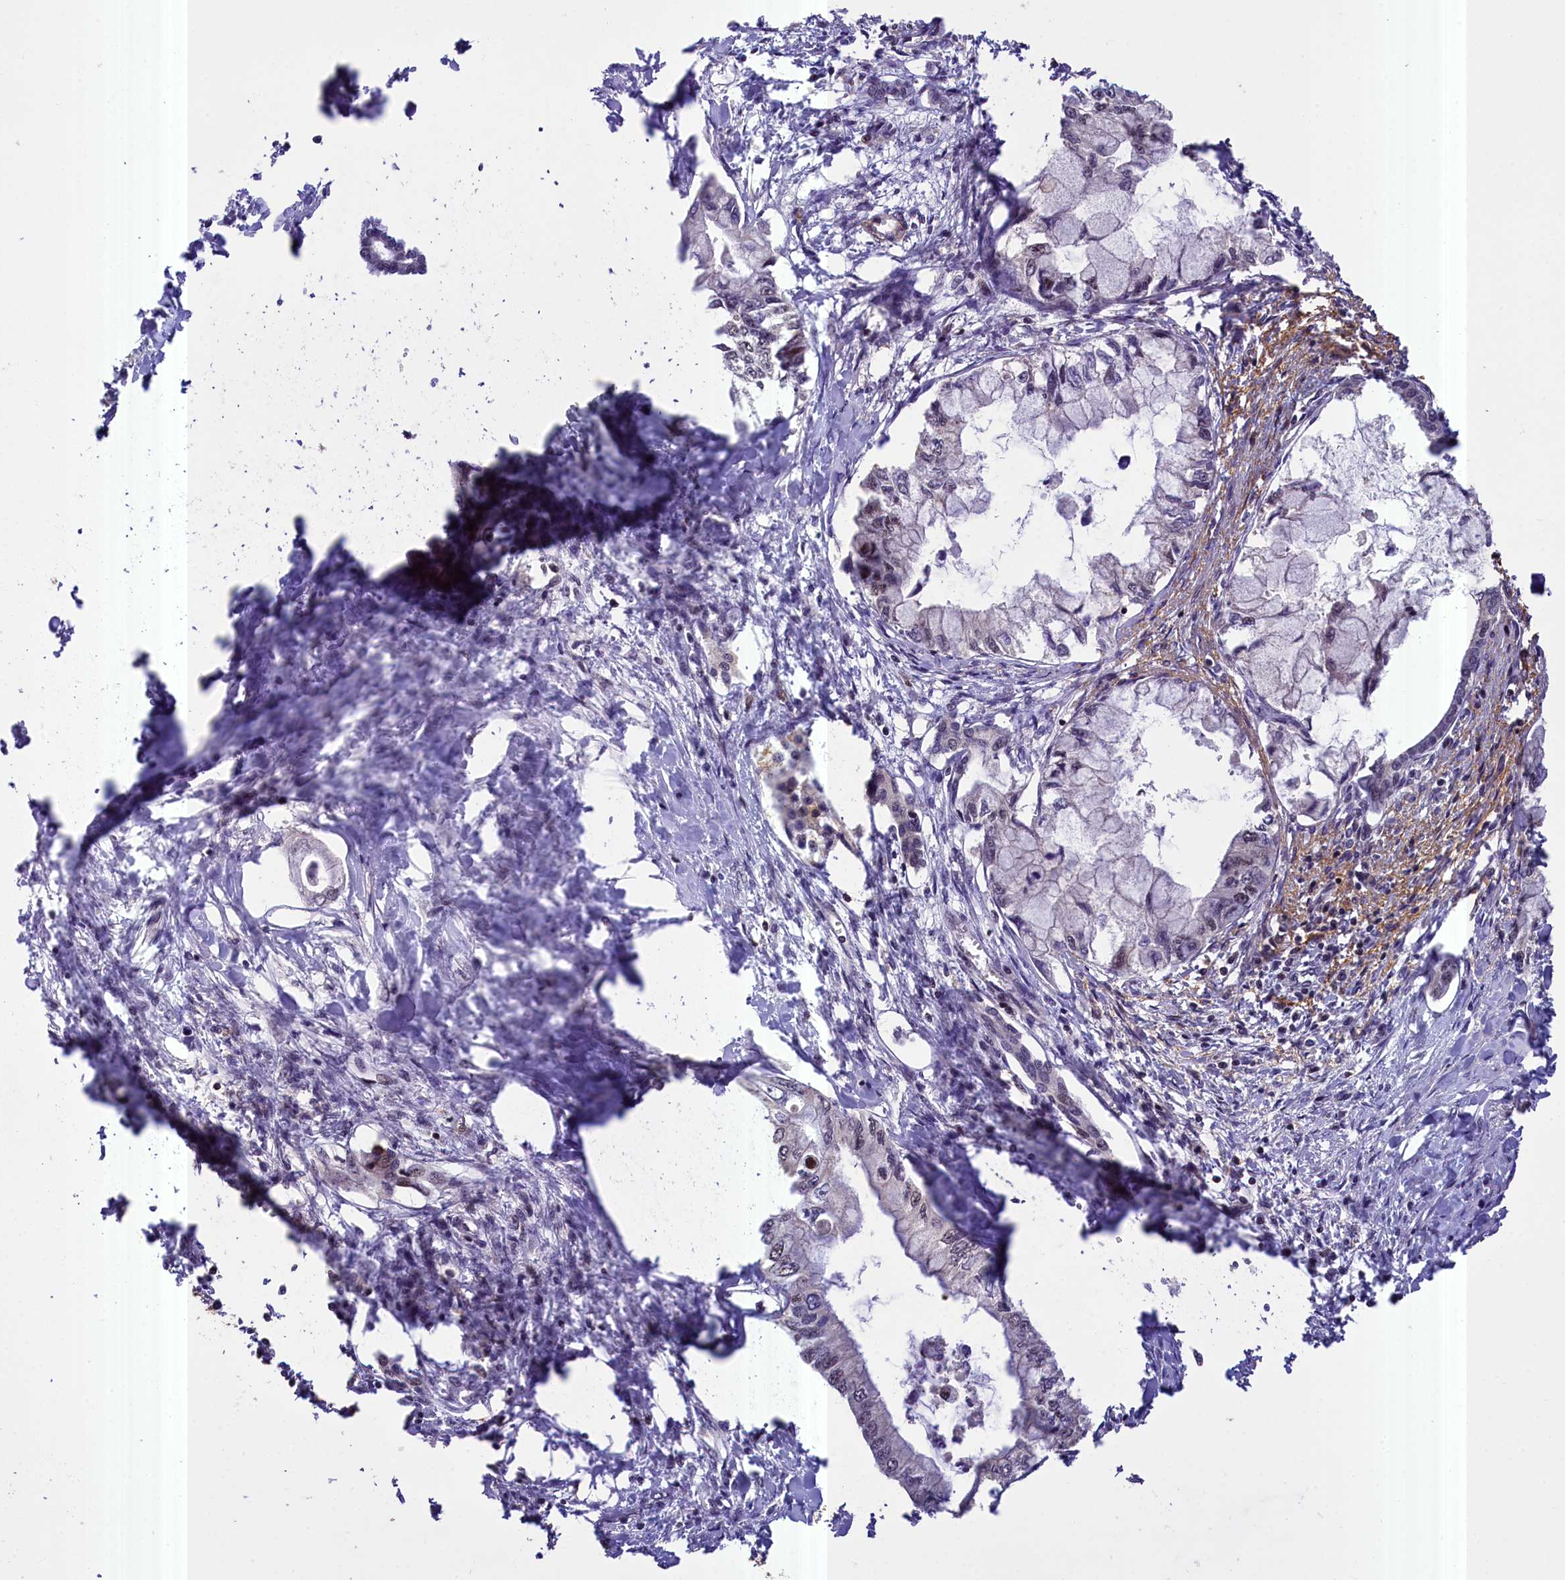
{"staining": {"intensity": "weak", "quantity": "<25%", "location": "nuclear"}, "tissue": "pancreatic cancer", "cell_type": "Tumor cells", "image_type": "cancer", "snomed": [{"axis": "morphology", "description": "Adenocarcinoma, NOS"}, {"axis": "topography", "description": "Pancreas"}], "caption": "The micrograph displays no significant staining in tumor cells of pancreatic cancer.", "gene": "FUZ", "patient": {"sex": "male", "age": 48}}